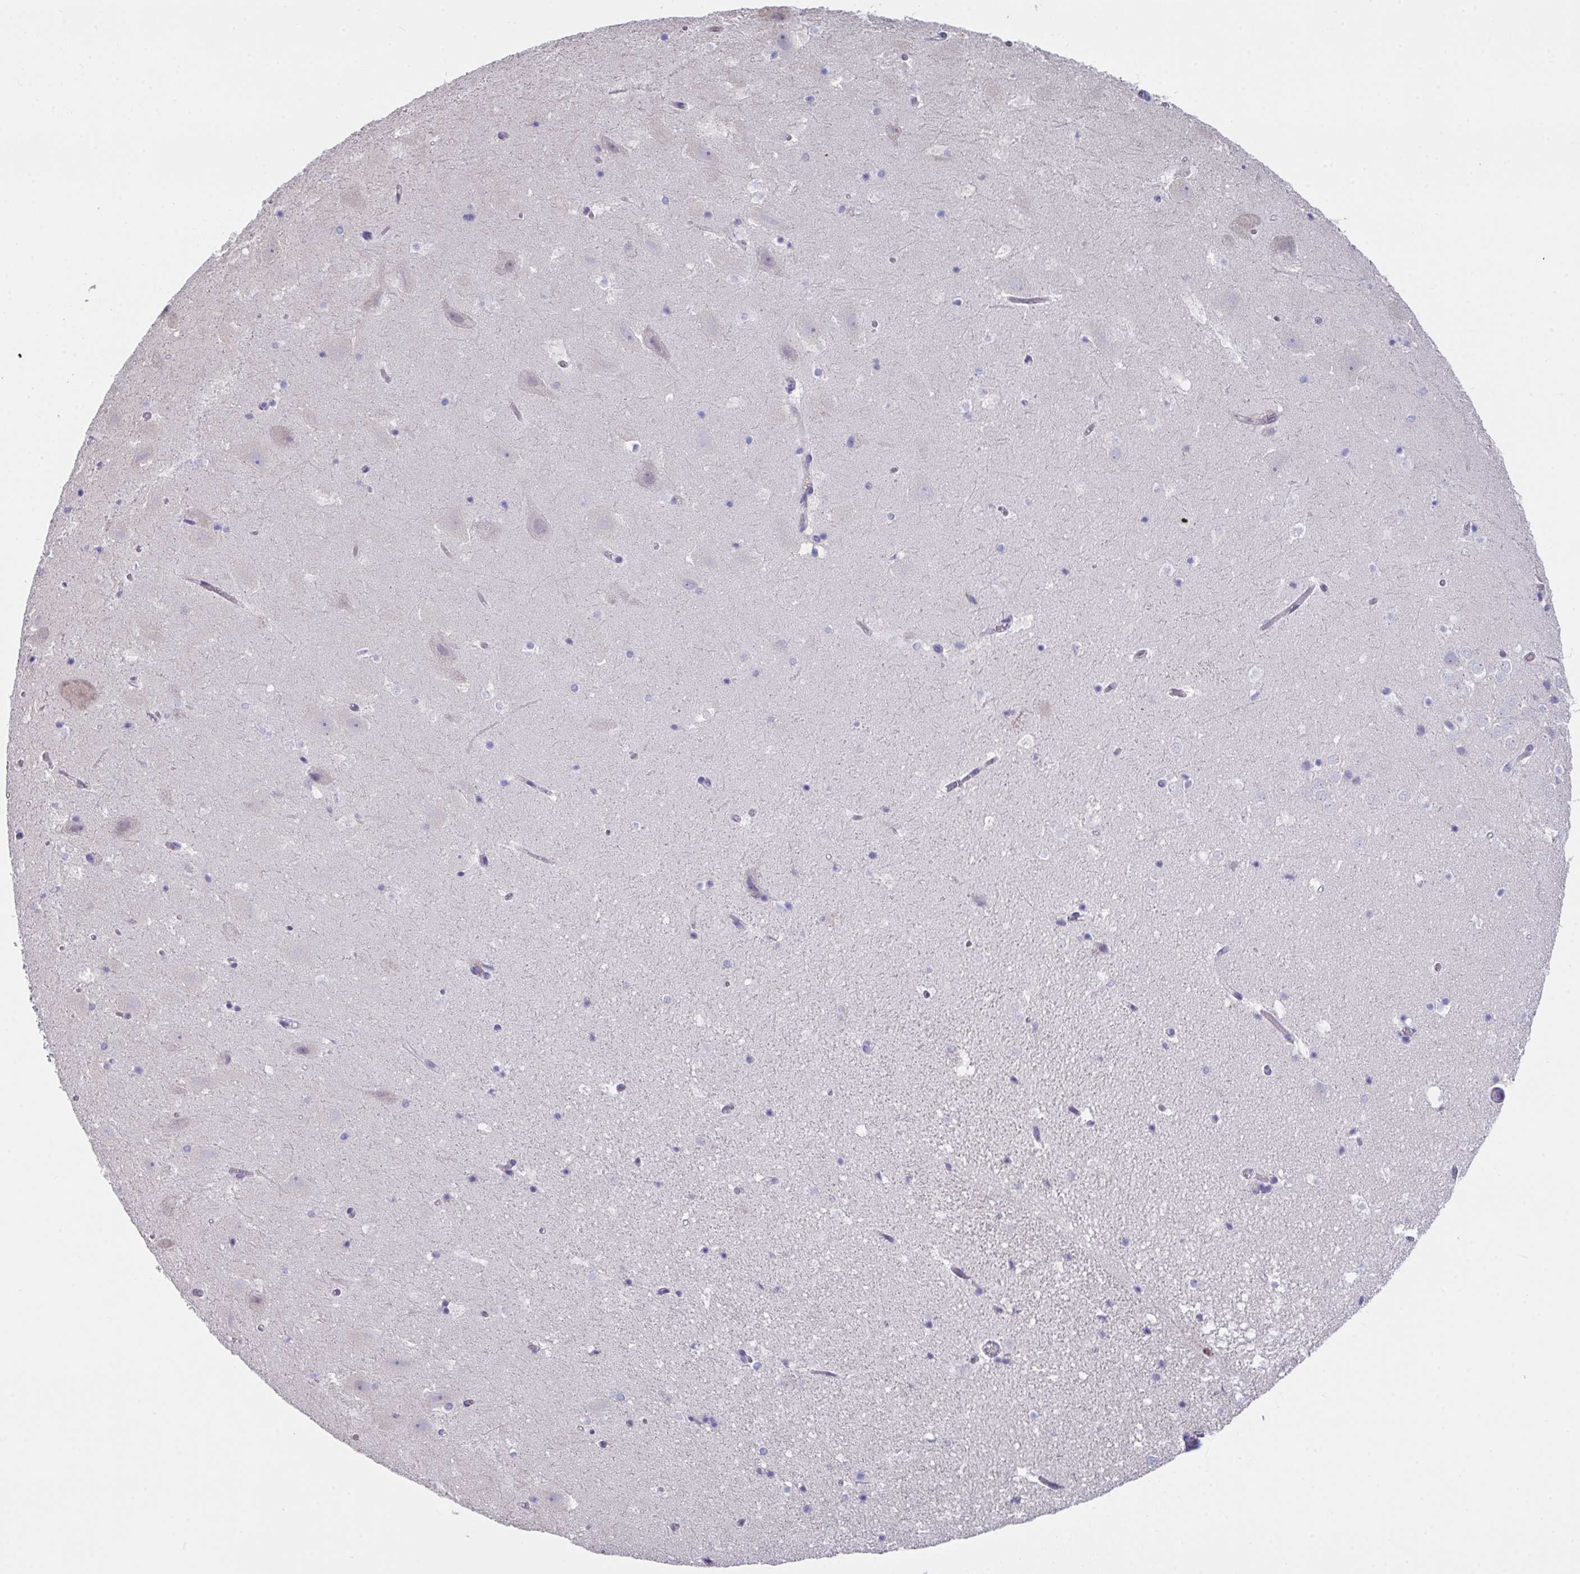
{"staining": {"intensity": "negative", "quantity": "none", "location": "none"}, "tissue": "hippocampus", "cell_type": "Glial cells", "image_type": "normal", "snomed": [{"axis": "morphology", "description": "Normal tissue, NOS"}, {"axis": "topography", "description": "Hippocampus"}], "caption": "Micrograph shows no significant protein positivity in glial cells of normal hippocampus.", "gene": "FBXO47", "patient": {"sex": "female", "age": 42}}